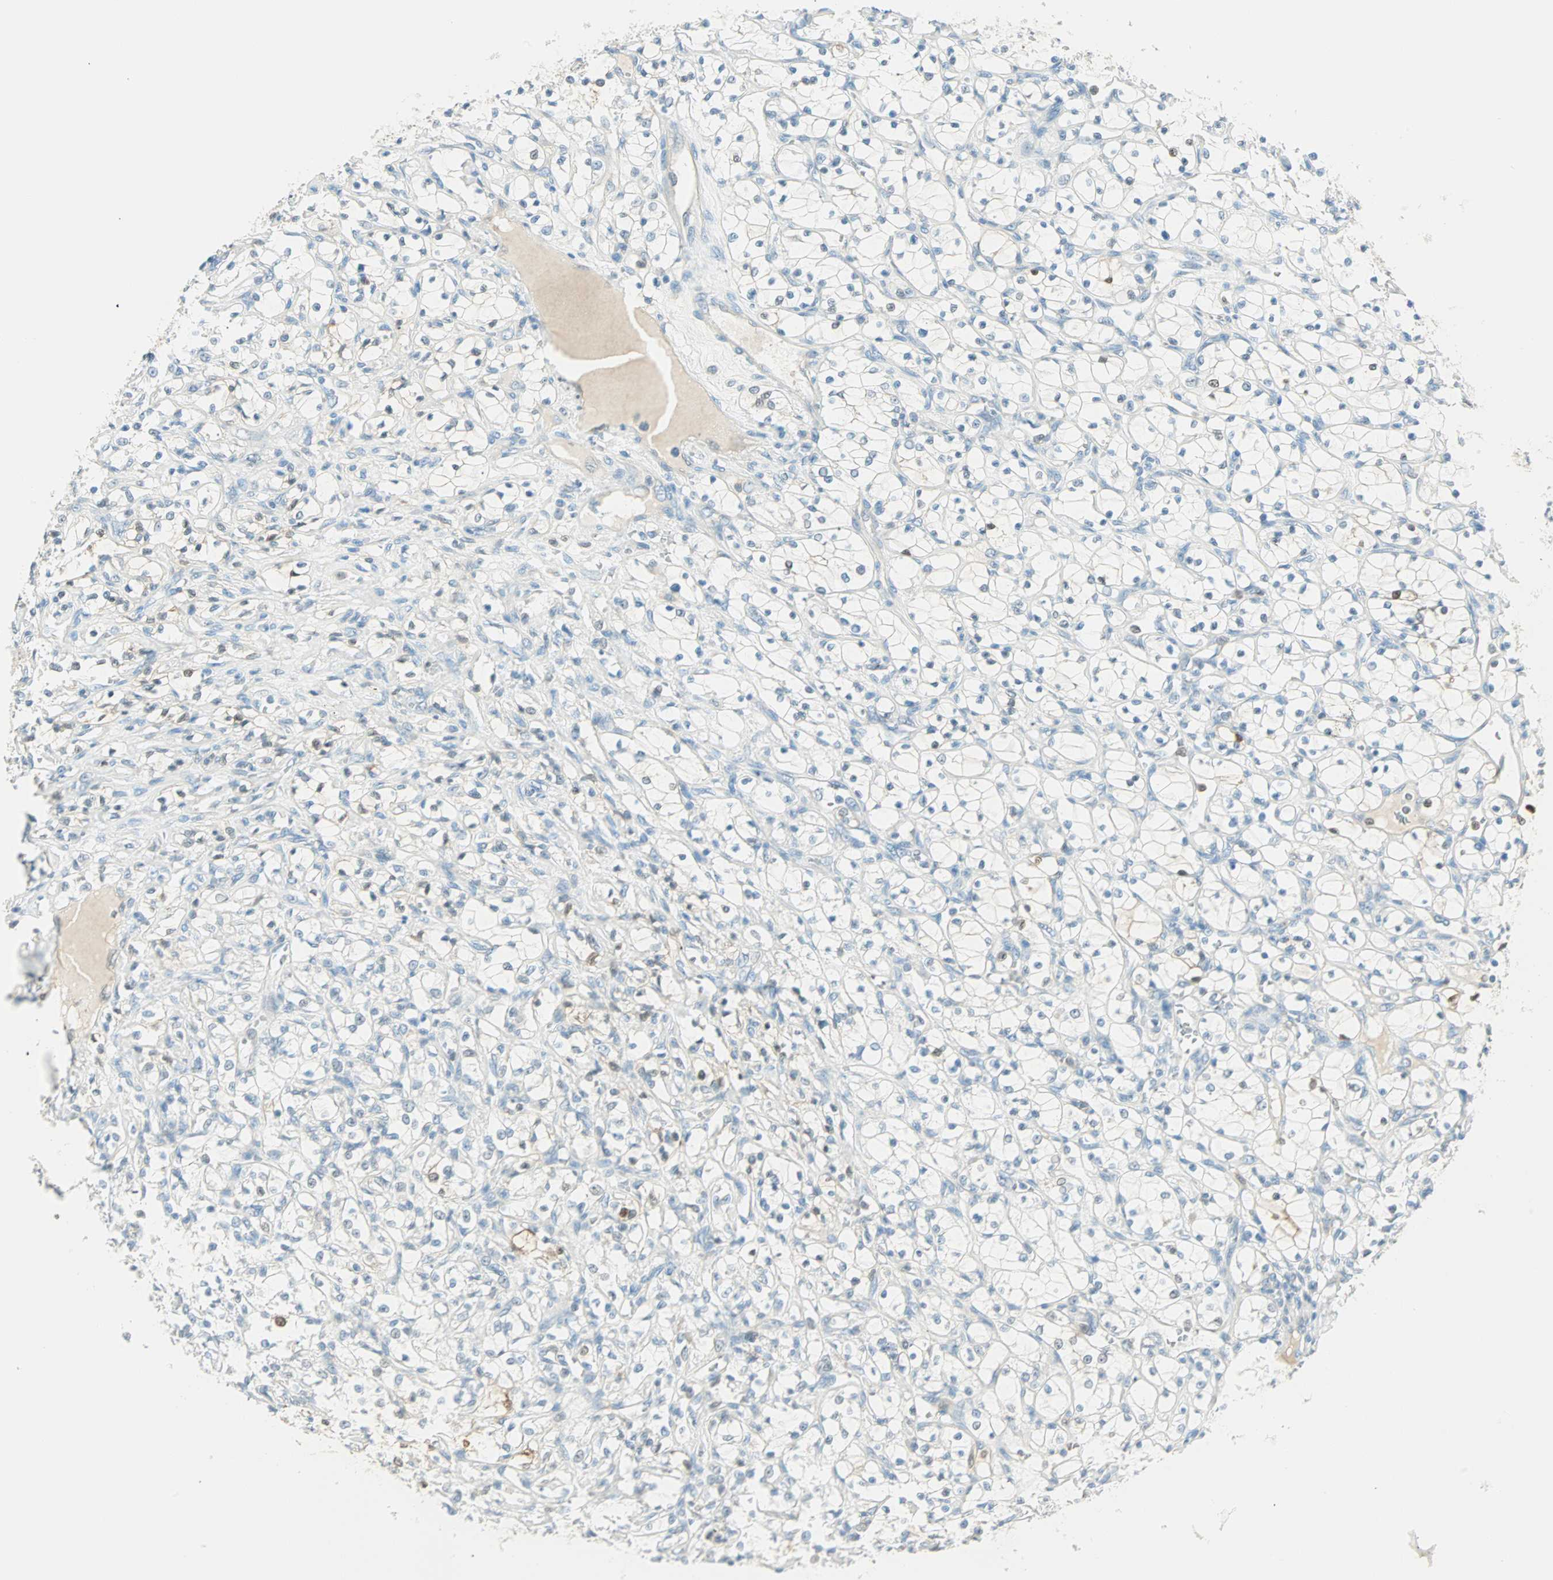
{"staining": {"intensity": "moderate", "quantity": "<25%", "location": "cytoplasmic/membranous,nuclear"}, "tissue": "renal cancer", "cell_type": "Tumor cells", "image_type": "cancer", "snomed": [{"axis": "morphology", "description": "Adenocarcinoma, NOS"}, {"axis": "topography", "description": "Kidney"}], "caption": "The photomicrograph shows immunohistochemical staining of renal cancer. There is moderate cytoplasmic/membranous and nuclear positivity is appreciated in about <25% of tumor cells. The staining is performed using DAB brown chromogen to label protein expression. The nuclei are counter-stained blue using hematoxylin.", "gene": "S100A1", "patient": {"sex": "female", "age": 69}}